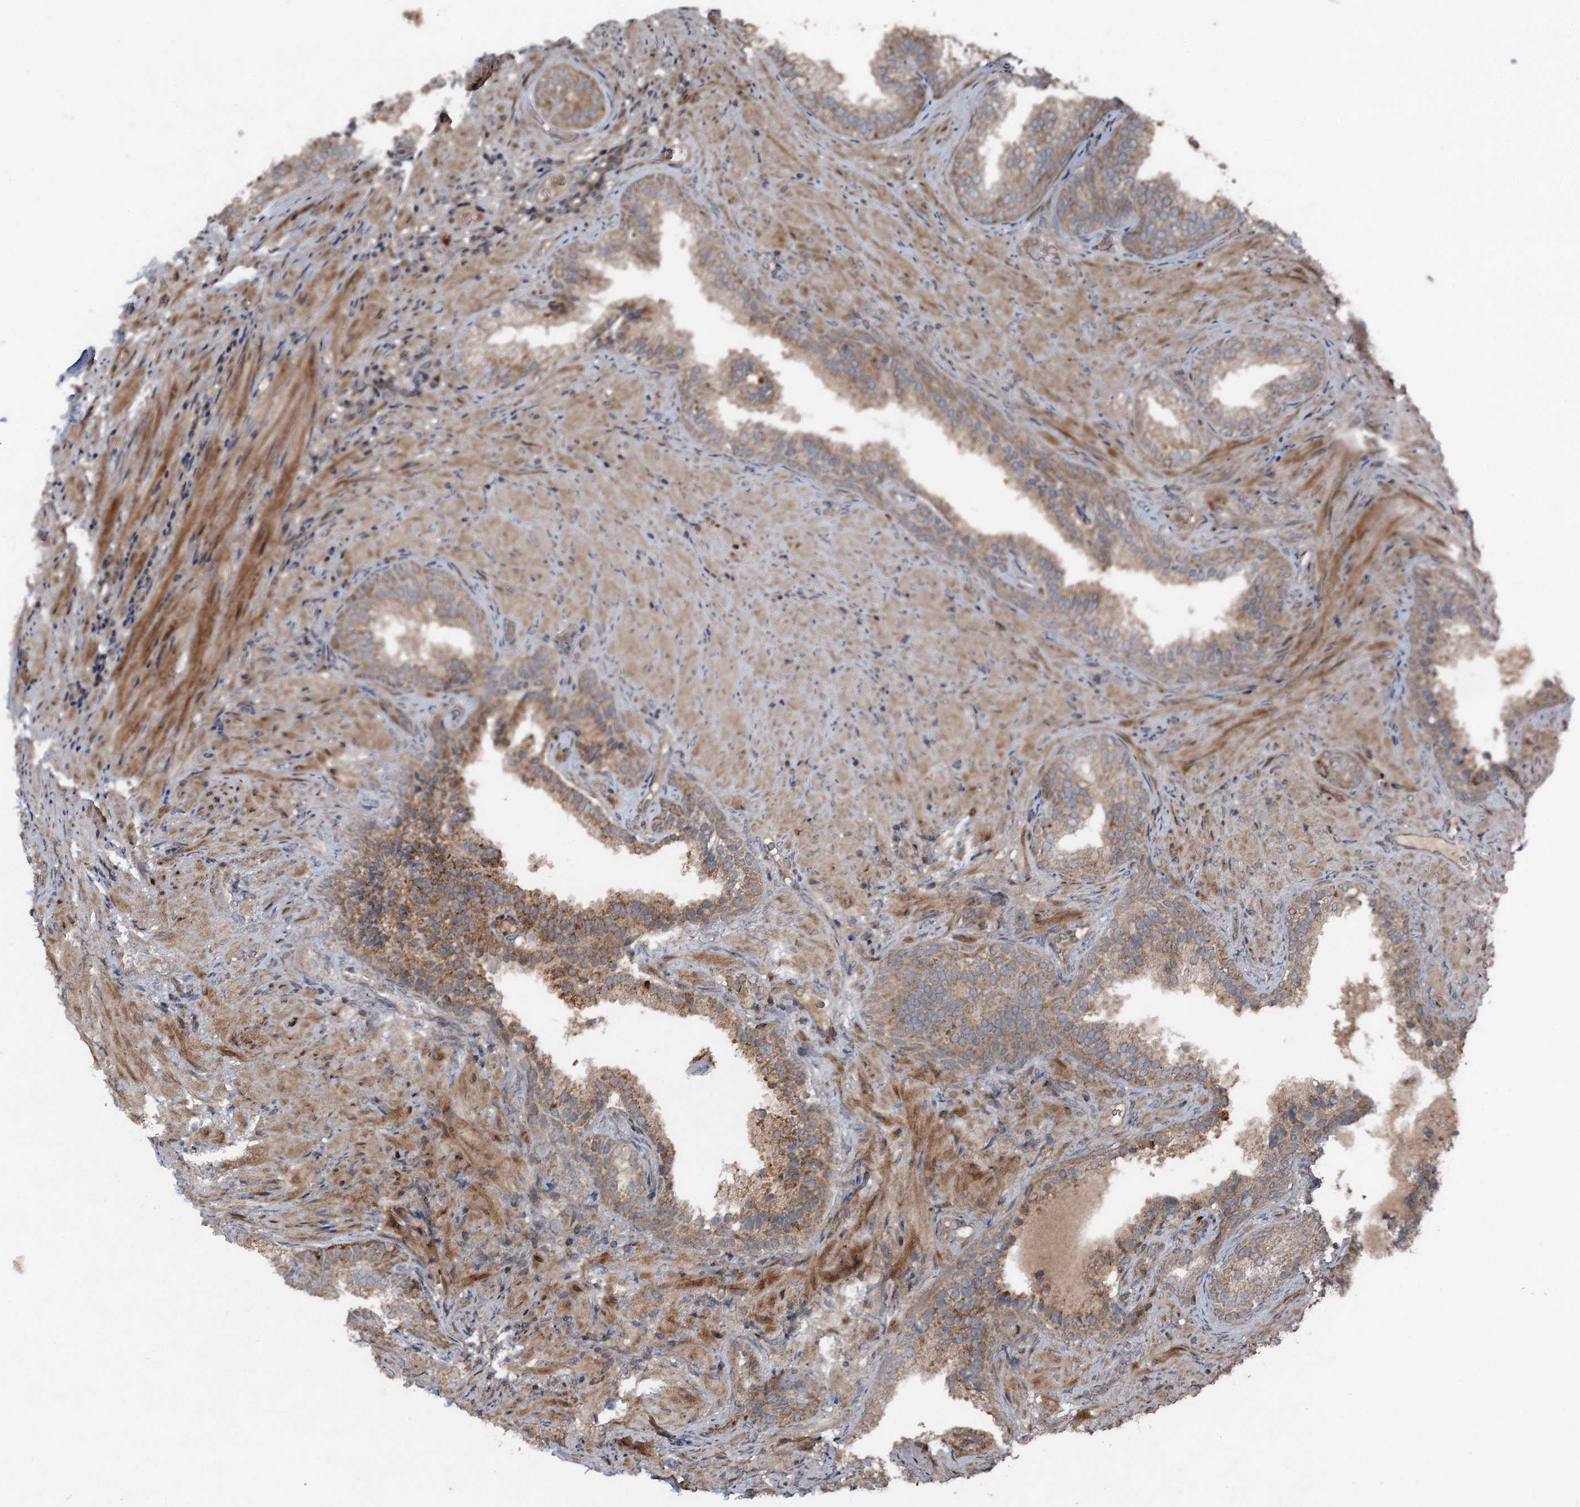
{"staining": {"intensity": "moderate", "quantity": ">75%", "location": "cytoplasmic/membranous"}, "tissue": "prostate", "cell_type": "Glandular cells", "image_type": "normal", "snomed": [{"axis": "morphology", "description": "Normal tissue, NOS"}, {"axis": "topography", "description": "Prostate"}], "caption": "Glandular cells exhibit medium levels of moderate cytoplasmic/membranous staining in about >75% of cells in unremarkable human prostate.", "gene": "ALAS1", "patient": {"sex": "male", "age": 76}}